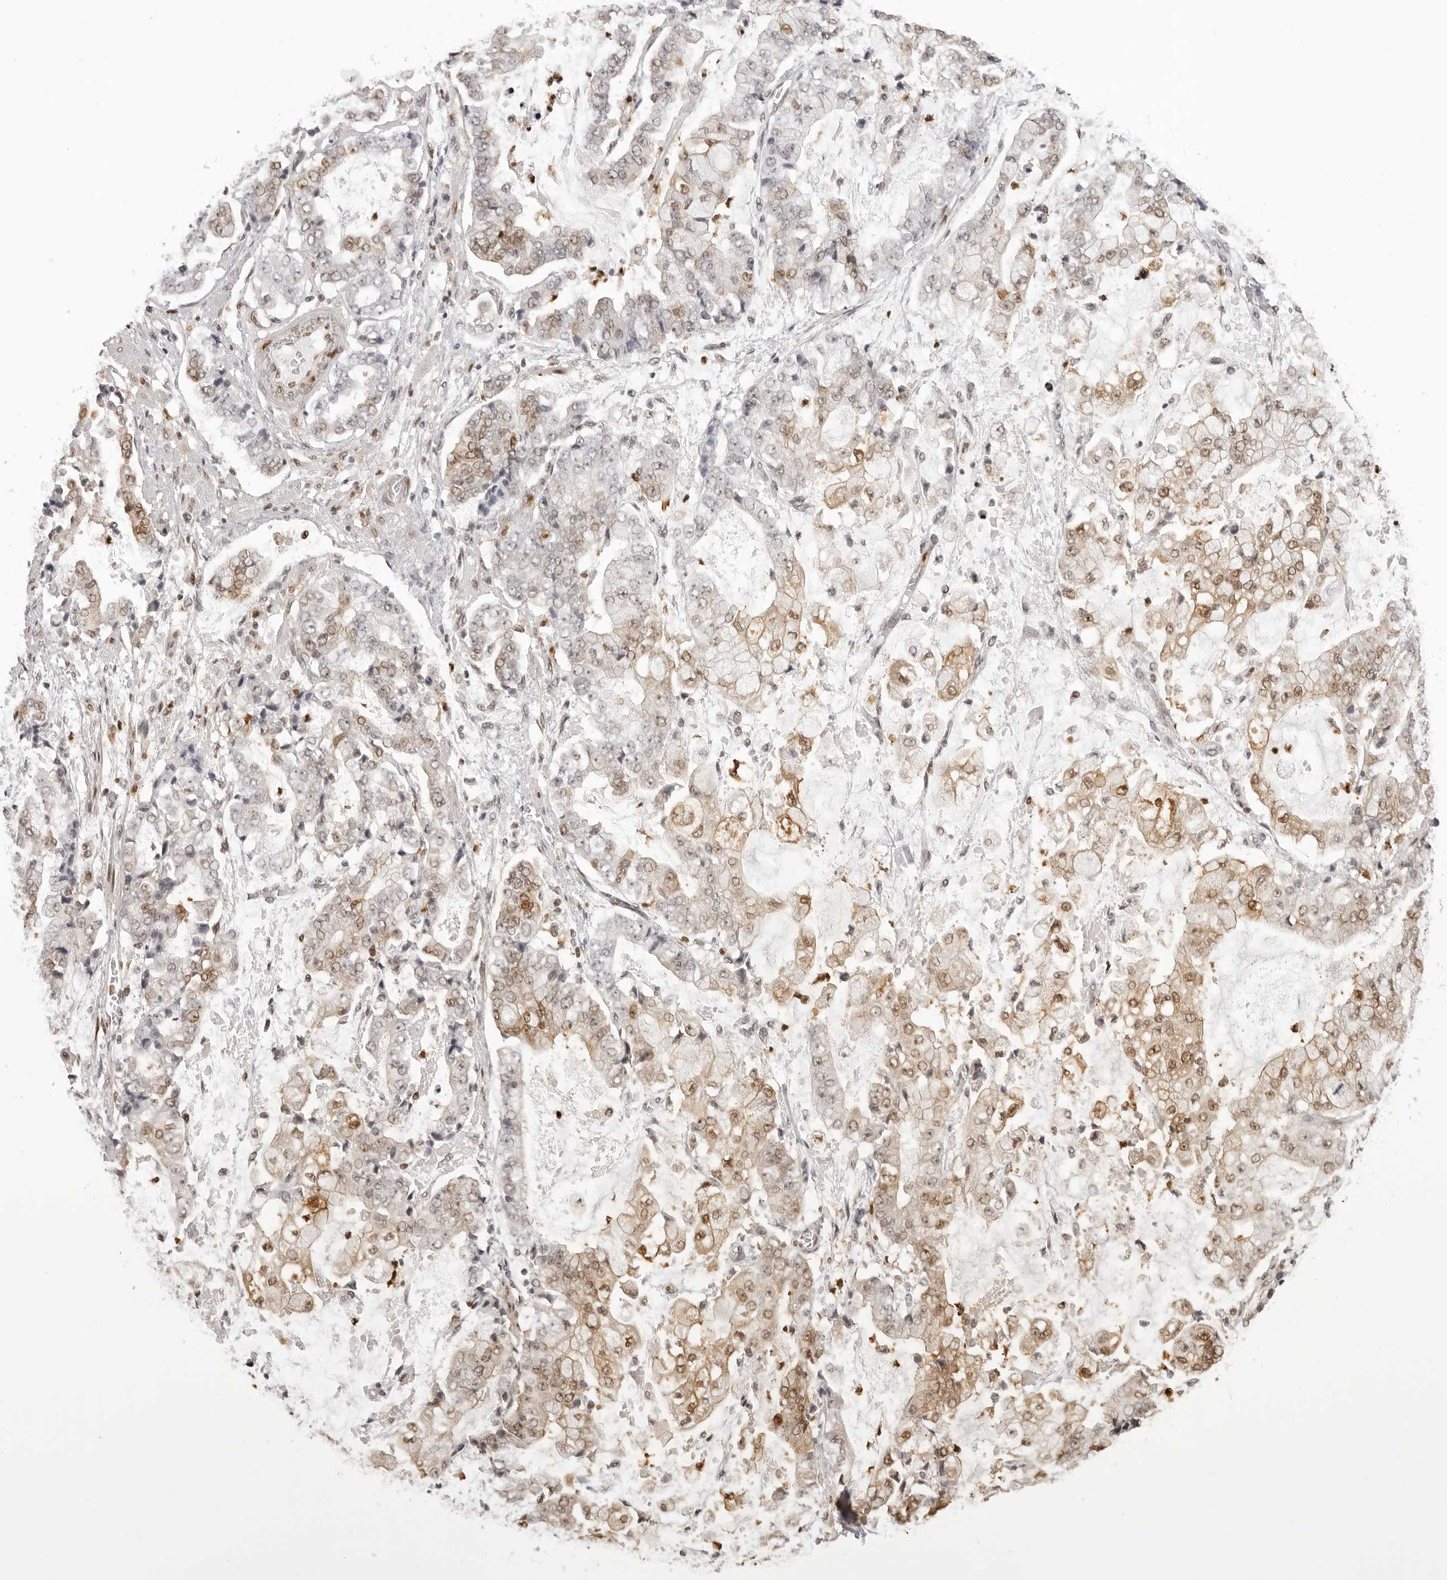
{"staining": {"intensity": "moderate", "quantity": ">75%", "location": "cytoplasmic/membranous,nuclear"}, "tissue": "stomach cancer", "cell_type": "Tumor cells", "image_type": "cancer", "snomed": [{"axis": "morphology", "description": "Adenocarcinoma, NOS"}, {"axis": "topography", "description": "Stomach"}], "caption": "Protein analysis of adenocarcinoma (stomach) tissue shows moderate cytoplasmic/membranous and nuclear expression in about >75% of tumor cells.", "gene": "HSPA4", "patient": {"sex": "male", "age": 76}}